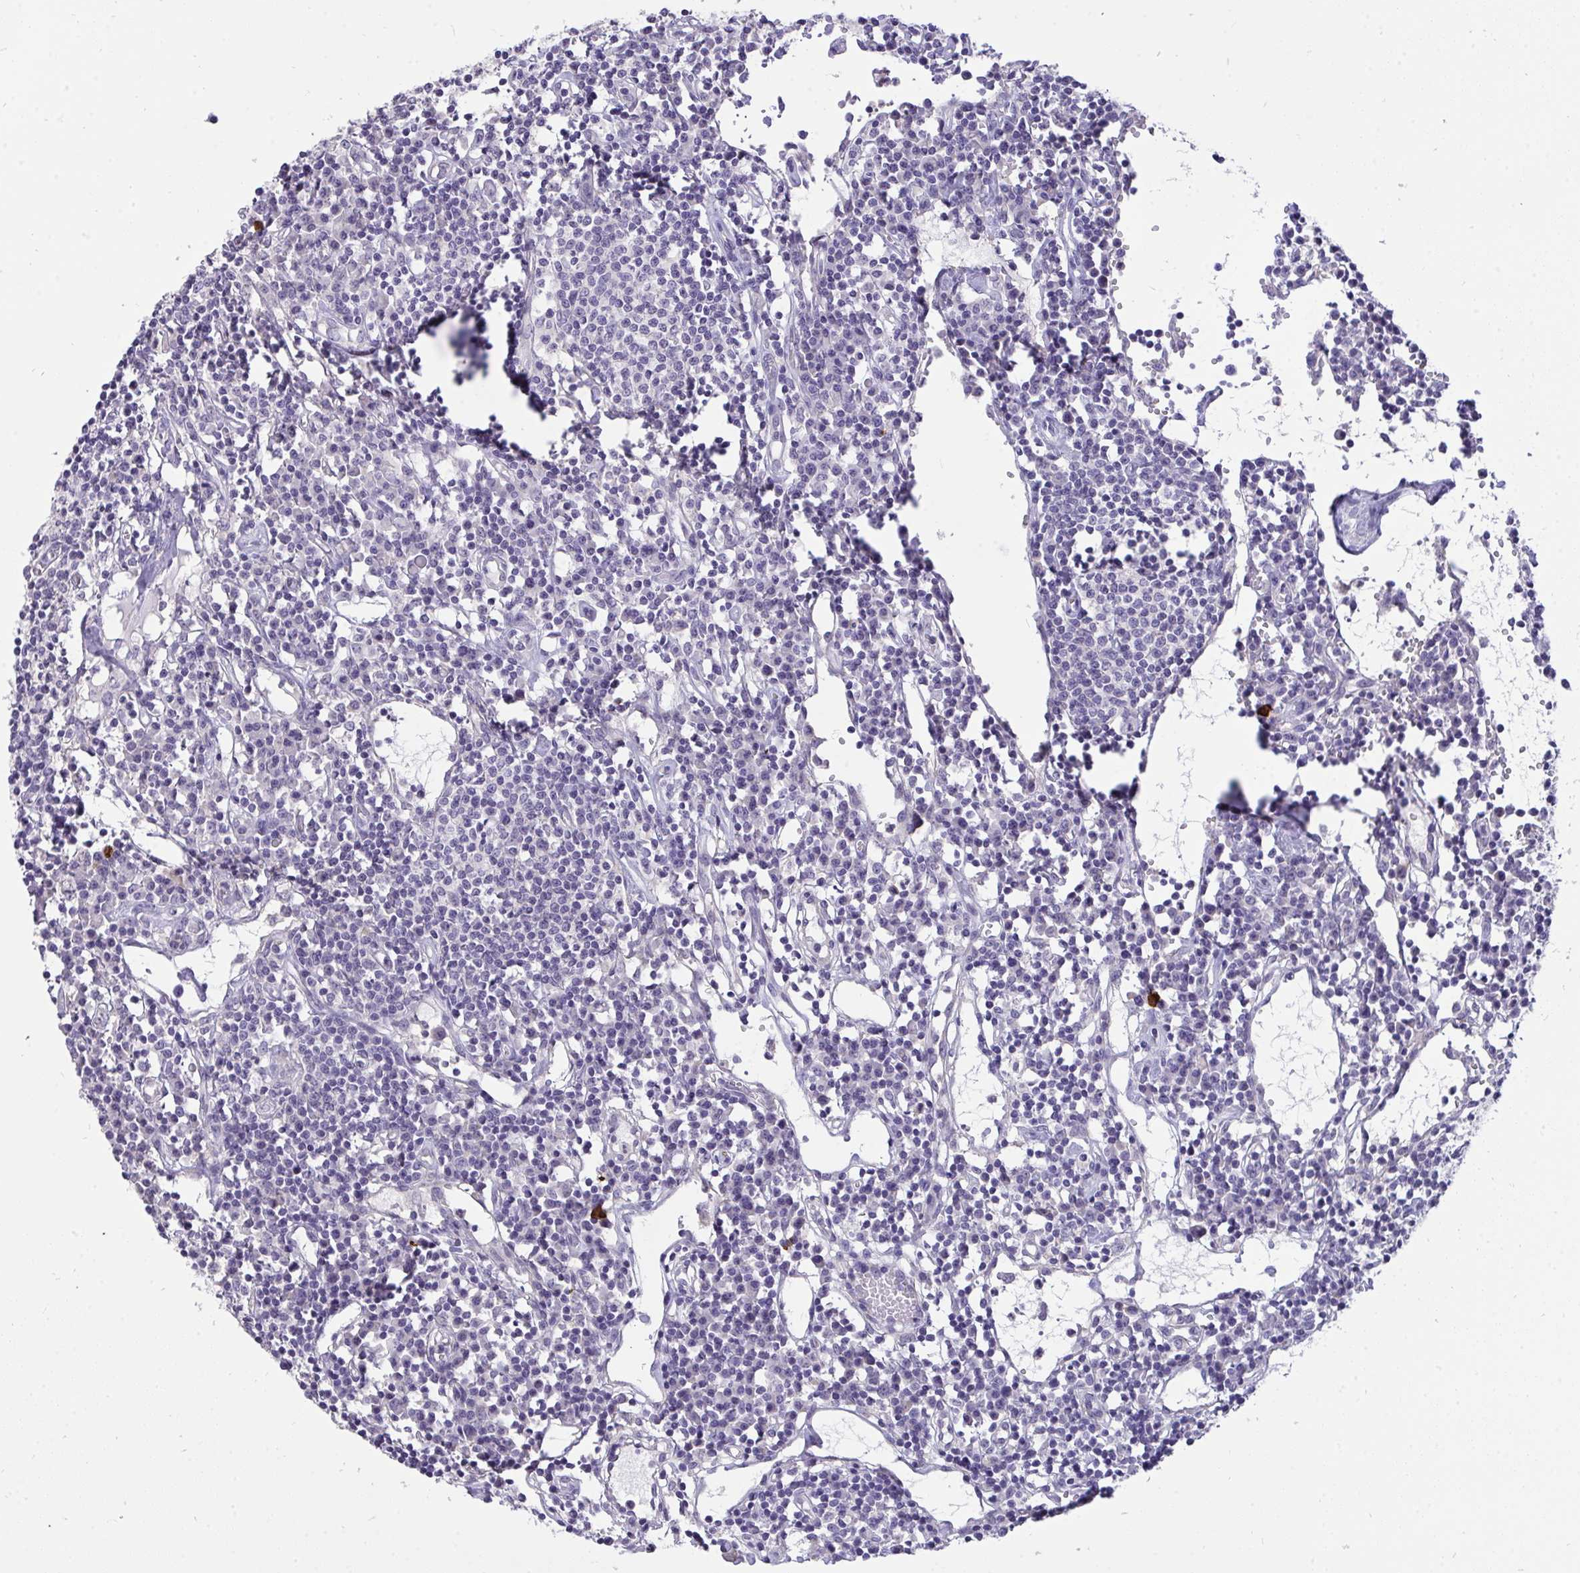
{"staining": {"intensity": "negative", "quantity": "none", "location": "none"}, "tissue": "lymph node", "cell_type": "Germinal center cells", "image_type": "normal", "snomed": [{"axis": "morphology", "description": "Normal tissue, NOS"}, {"axis": "topography", "description": "Lymph node"}], "caption": "Protein analysis of unremarkable lymph node displays no significant staining in germinal center cells.", "gene": "VGLL3", "patient": {"sex": "female", "age": 78}}